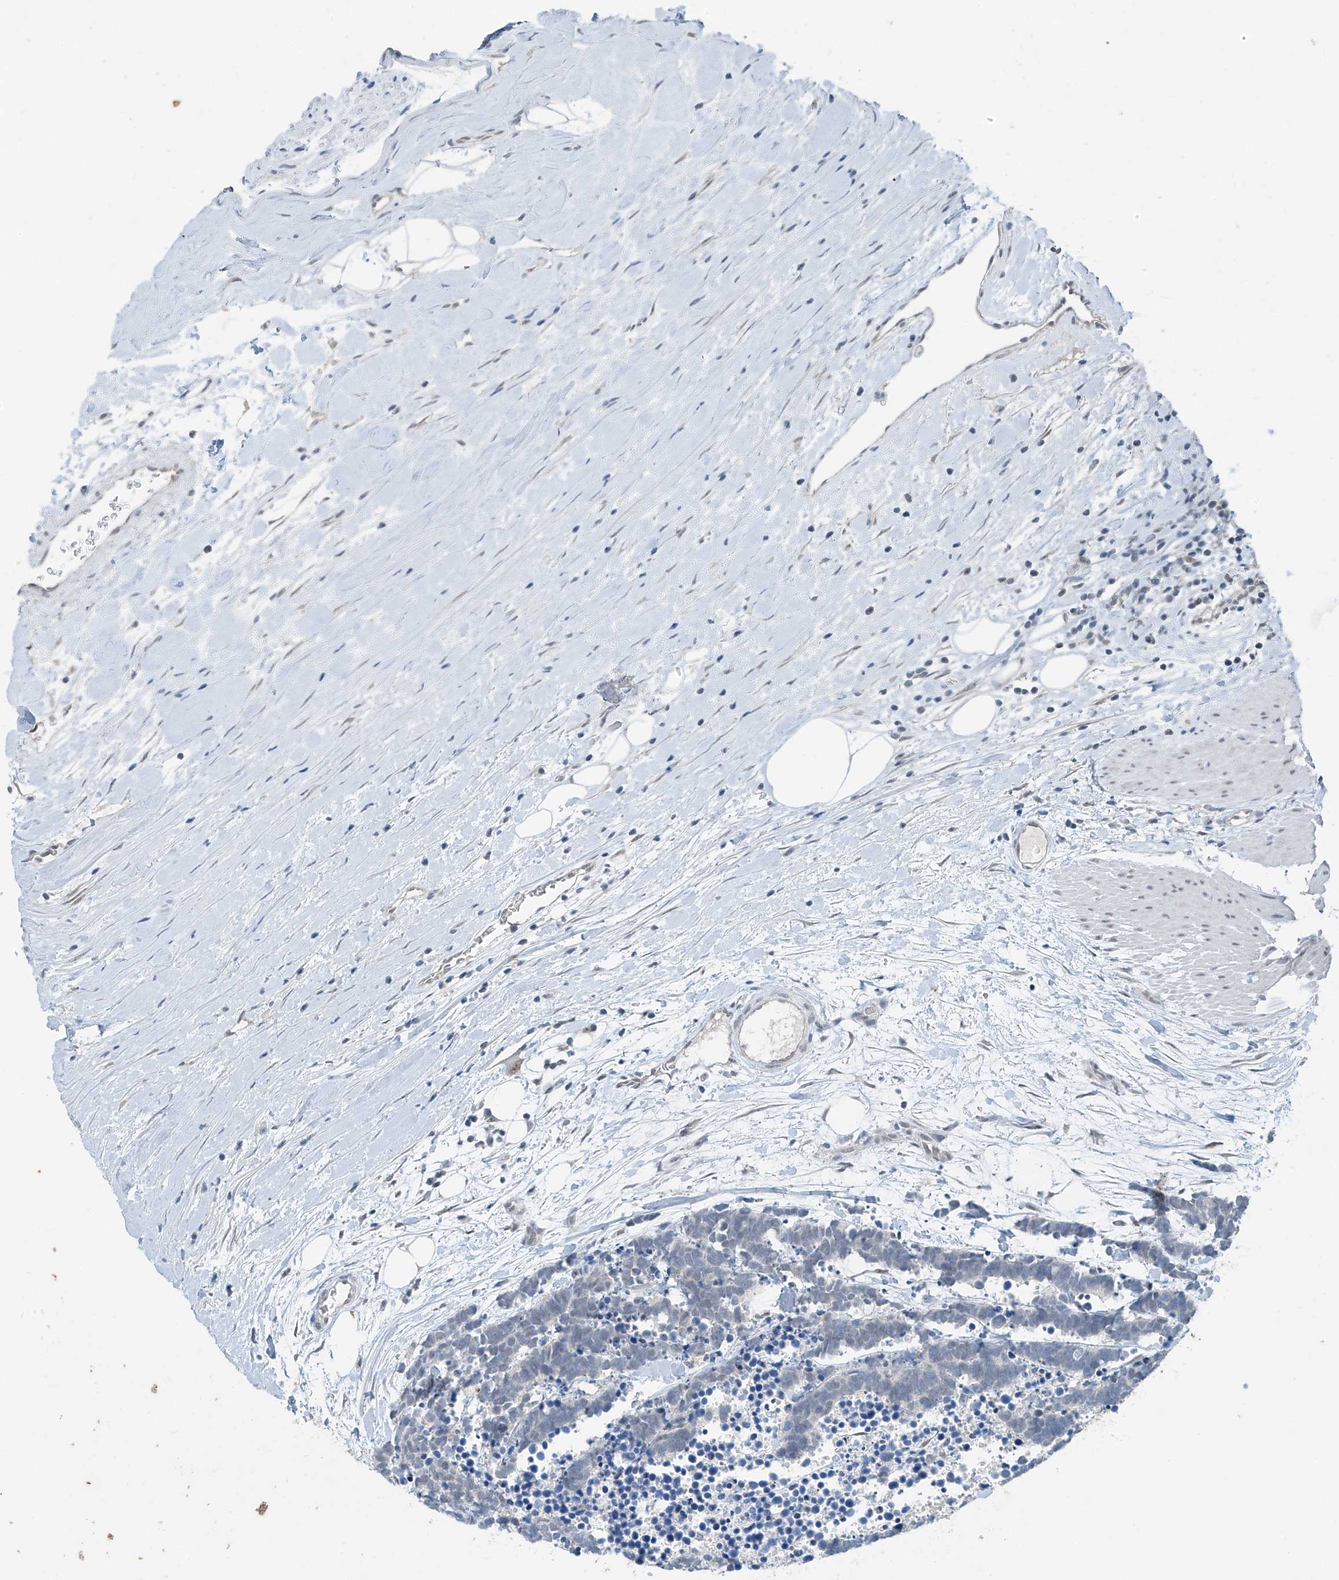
{"staining": {"intensity": "negative", "quantity": "none", "location": "none"}, "tissue": "carcinoid", "cell_type": "Tumor cells", "image_type": "cancer", "snomed": [{"axis": "morphology", "description": "Carcinoma, NOS"}, {"axis": "morphology", "description": "Carcinoid, malignant, NOS"}, {"axis": "topography", "description": "Urinary bladder"}], "caption": "Immunohistochemistry (IHC) histopathology image of human malignant carcinoid stained for a protein (brown), which demonstrates no expression in tumor cells.", "gene": "TAF8", "patient": {"sex": "male", "age": 57}}